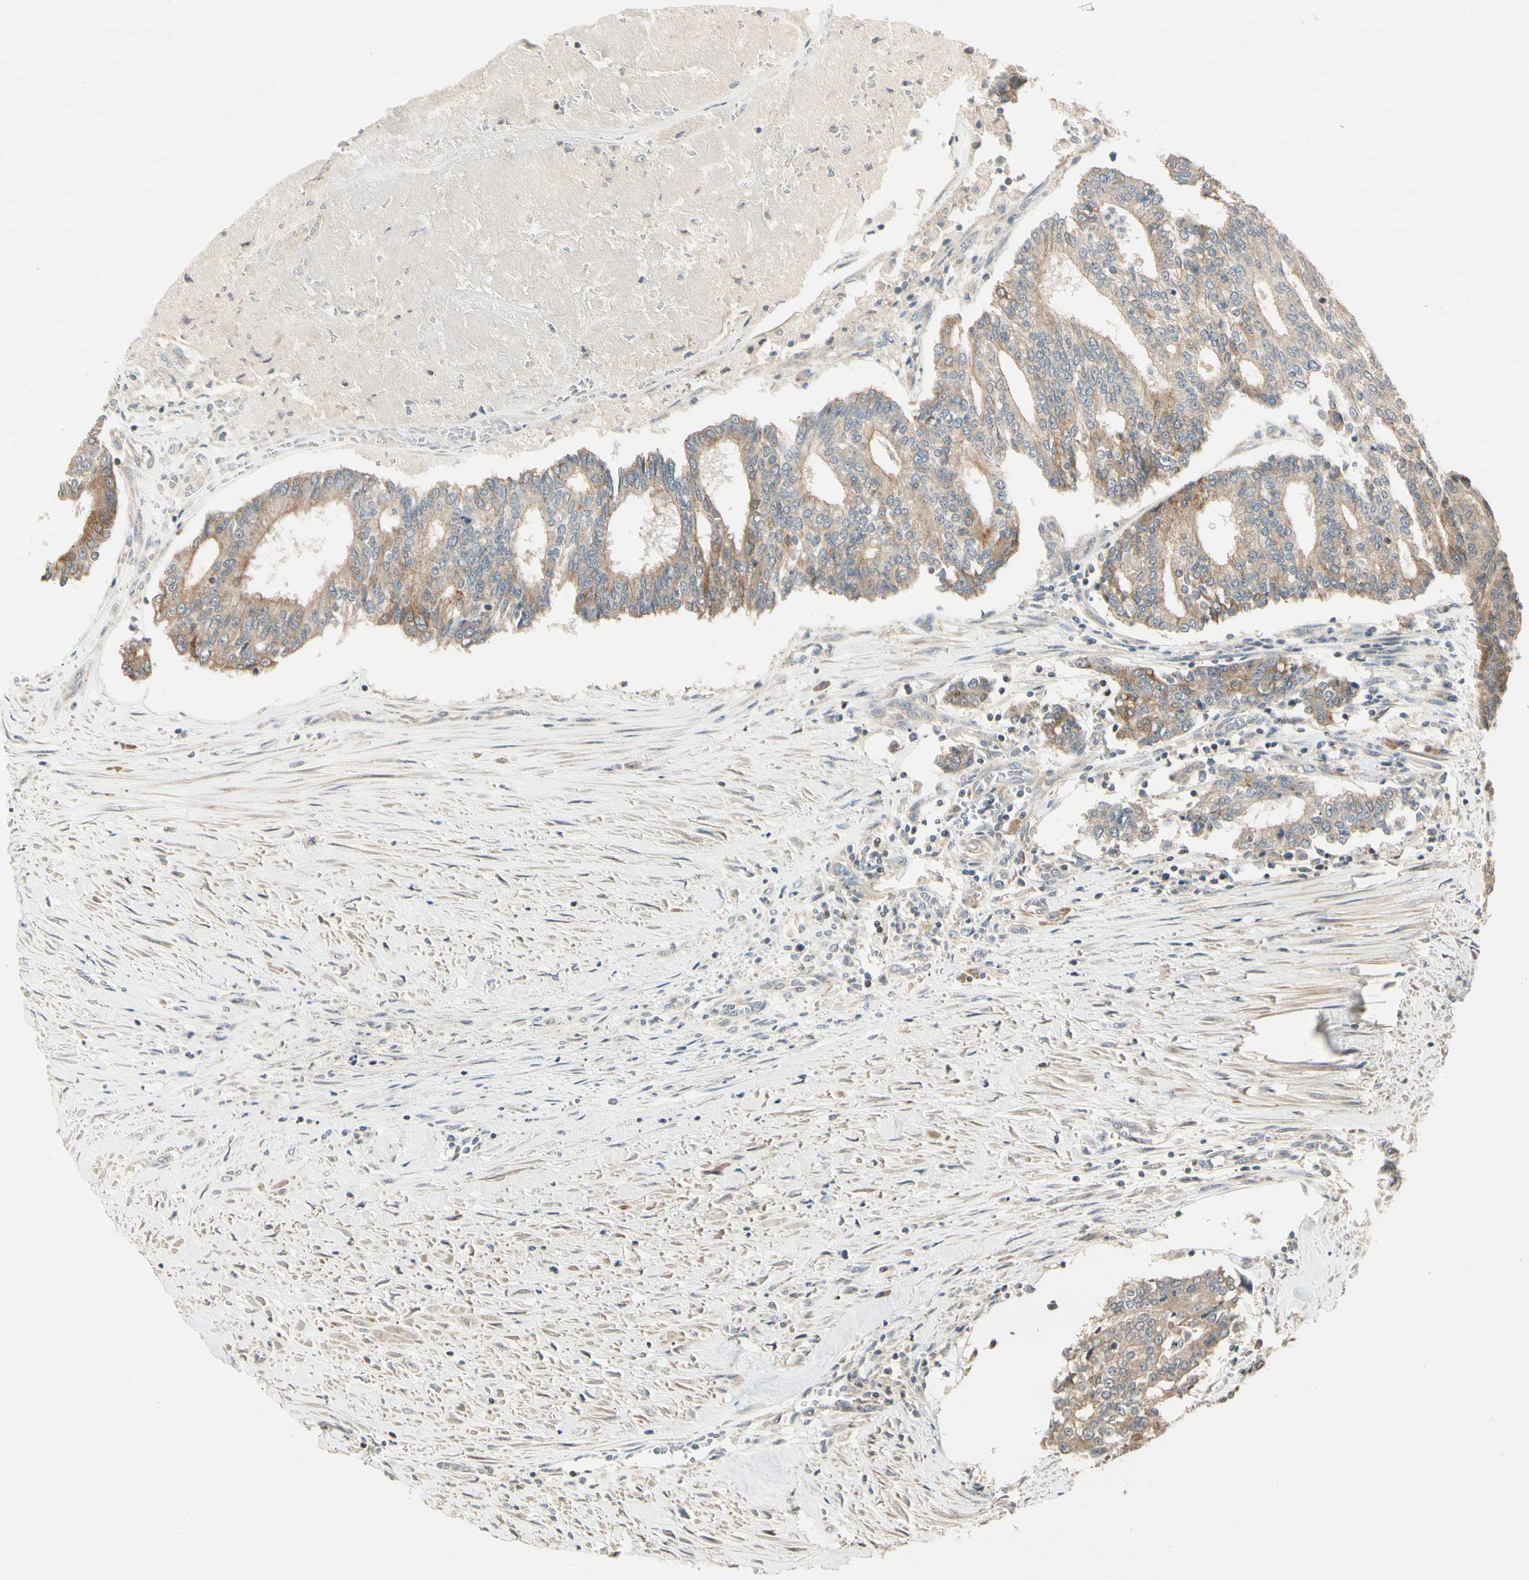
{"staining": {"intensity": "weak", "quantity": ">75%", "location": "cytoplasmic/membranous"}, "tissue": "prostate cancer", "cell_type": "Tumor cells", "image_type": "cancer", "snomed": [{"axis": "morphology", "description": "Adenocarcinoma, High grade"}, {"axis": "topography", "description": "Prostate"}], "caption": "Brown immunohistochemical staining in human prostate cancer reveals weak cytoplasmic/membranous expression in approximately >75% of tumor cells.", "gene": "P3H2", "patient": {"sex": "male", "age": 55}}